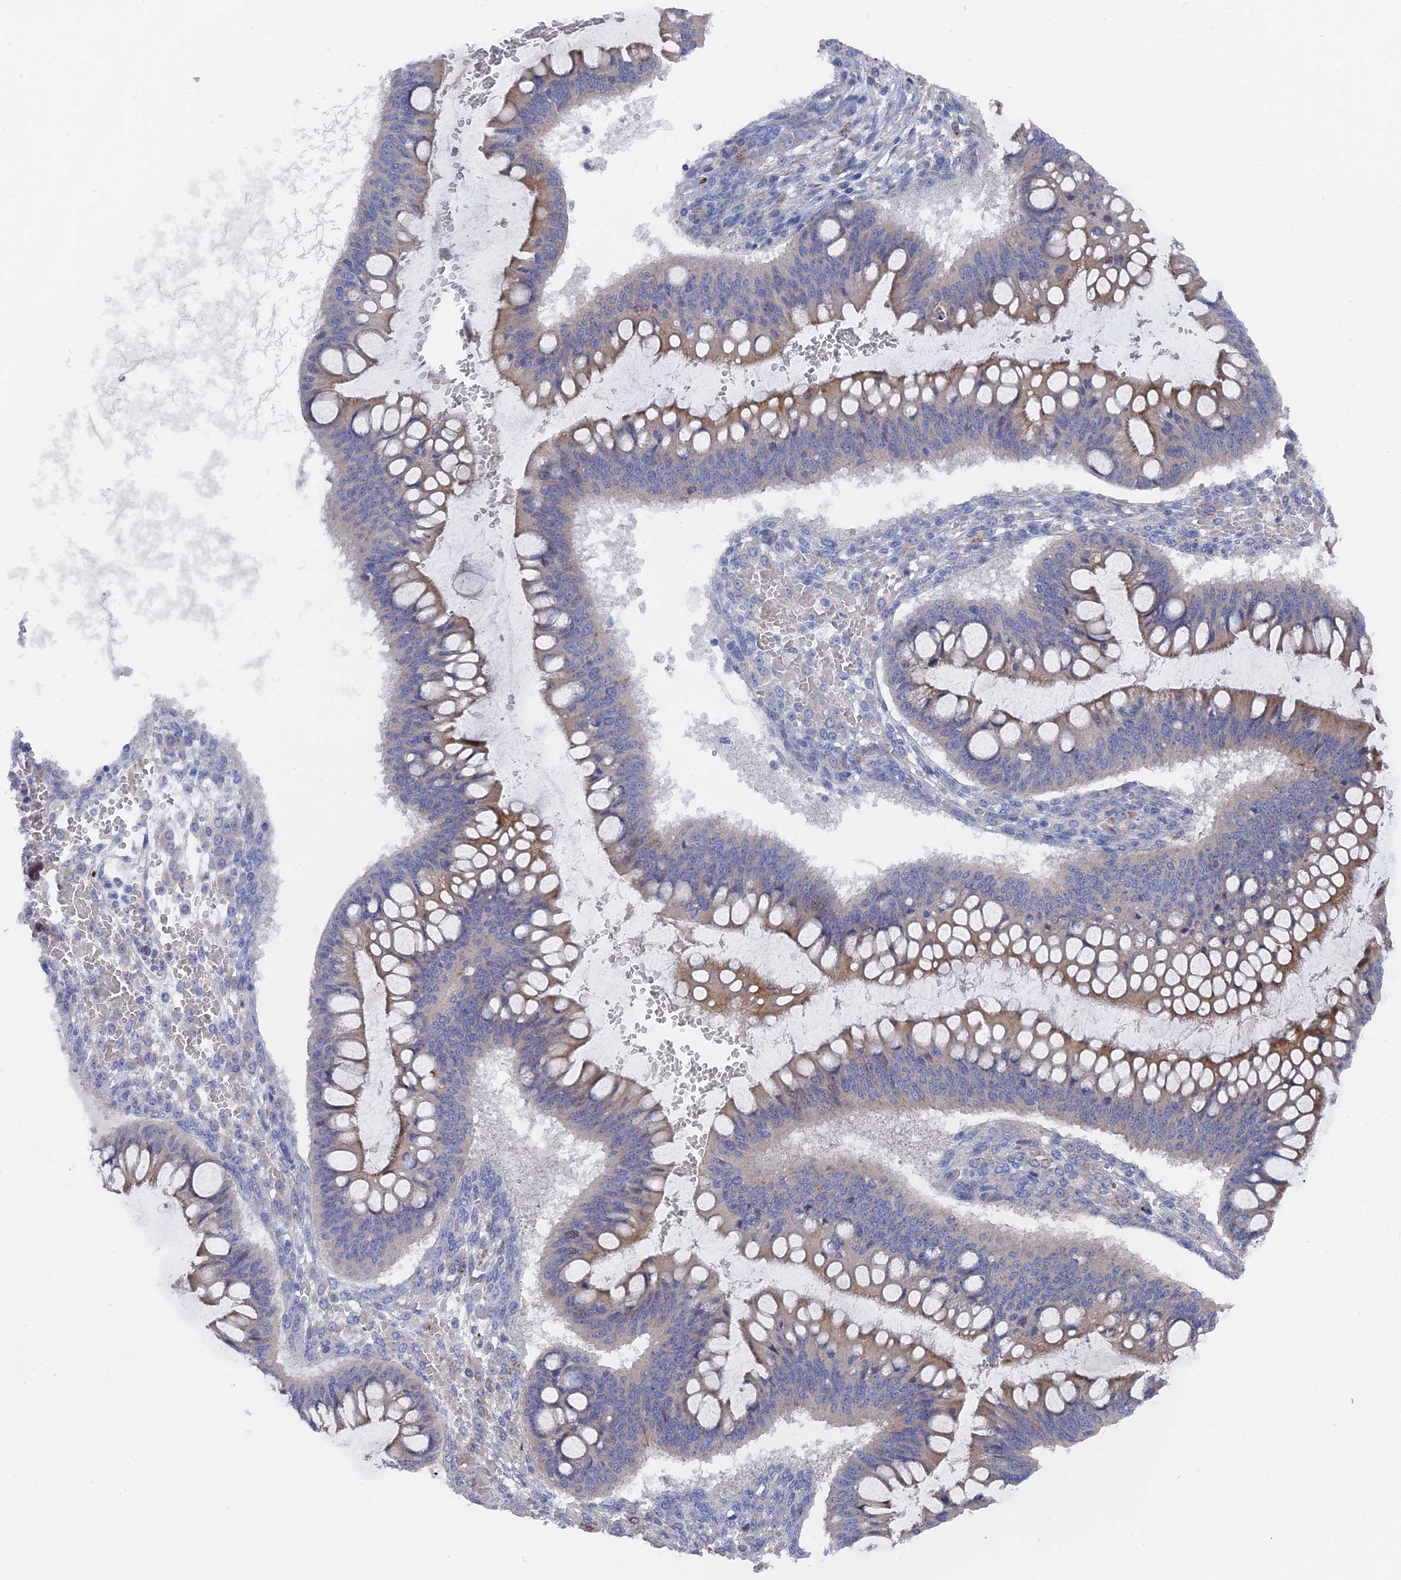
{"staining": {"intensity": "weak", "quantity": "25%-75%", "location": "cytoplasmic/membranous"}, "tissue": "ovarian cancer", "cell_type": "Tumor cells", "image_type": "cancer", "snomed": [{"axis": "morphology", "description": "Cystadenocarcinoma, mucinous, NOS"}, {"axis": "topography", "description": "Ovary"}], "caption": "IHC photomicrograph of neoplastic tissue: ovarian mucinous cystadenocarcinoma stained using IHC demonstrates low levels of weak protein expression localized specifically in the cytoplasmic/membranous of tumor cells, appearing as a cytoplasmic/membranous brown color.", "gene": "TMEM161A", "patient": {"sex": "female", "age": 73}}